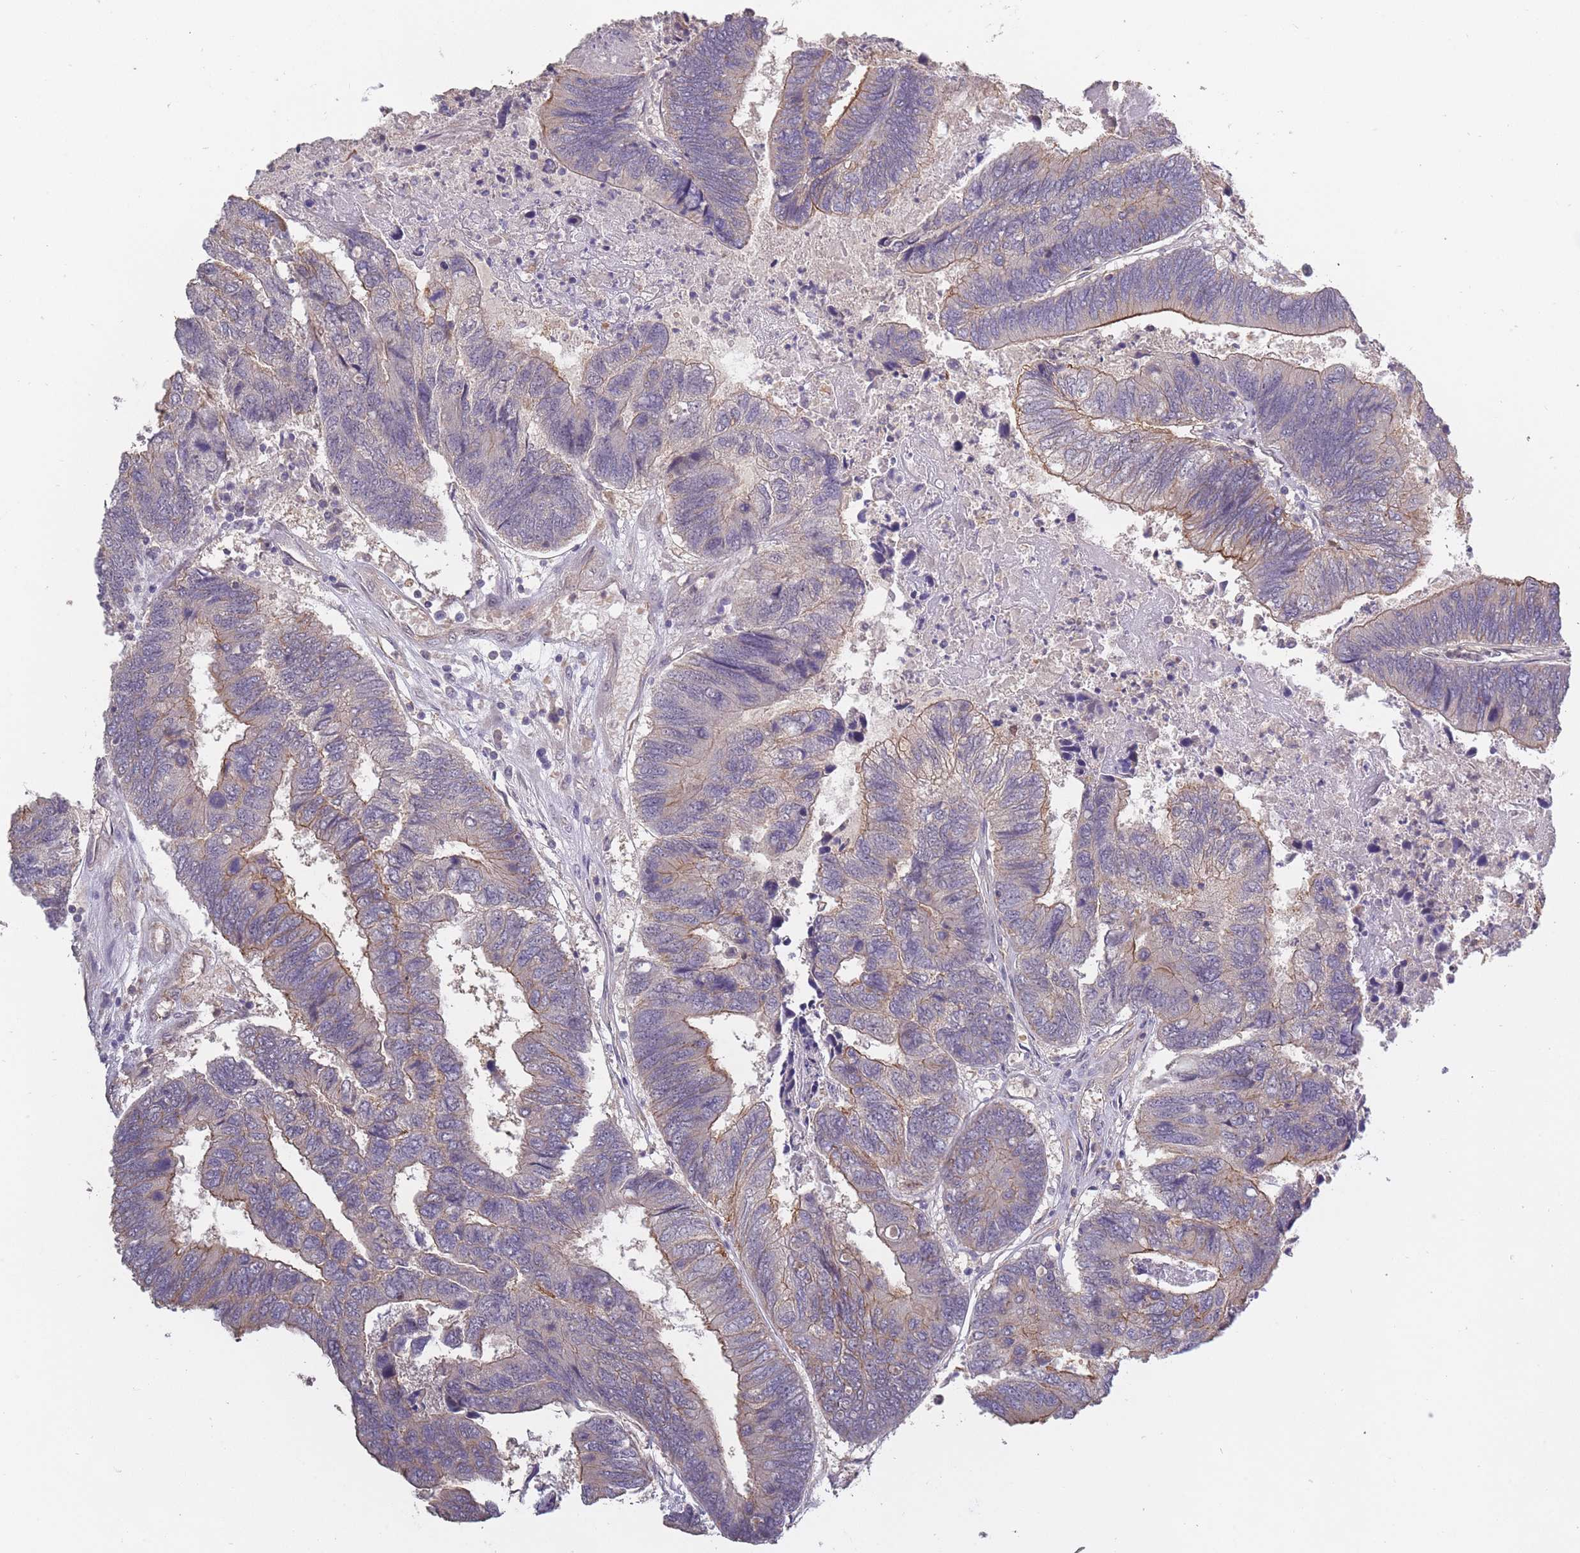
{"staining": {"intensity": "weak", "quantity": "25%-75%", "location": "cytoplasmic/membranous"}, "tissue": "colorectal cancer", "cell_type": "Tumor cells", "image_type": "cancer", "snomed": [{"axis": "morphology", "description": "Adenocarcinoma, NOS"}, {"axis": "topography", "description": "Colon"}], "caption": "The histopathology image reveals a brown stain indicating the presence of a protein in the cytoplasmic/membranous of tumor cells in colorectal cancer. (Stains: DAB in brown, nuclei in blue, Microscopy: brightfield microscopy at high magnification).", "gene": "KIAA1755", "patient": {"sex": "female", "age": 67}}